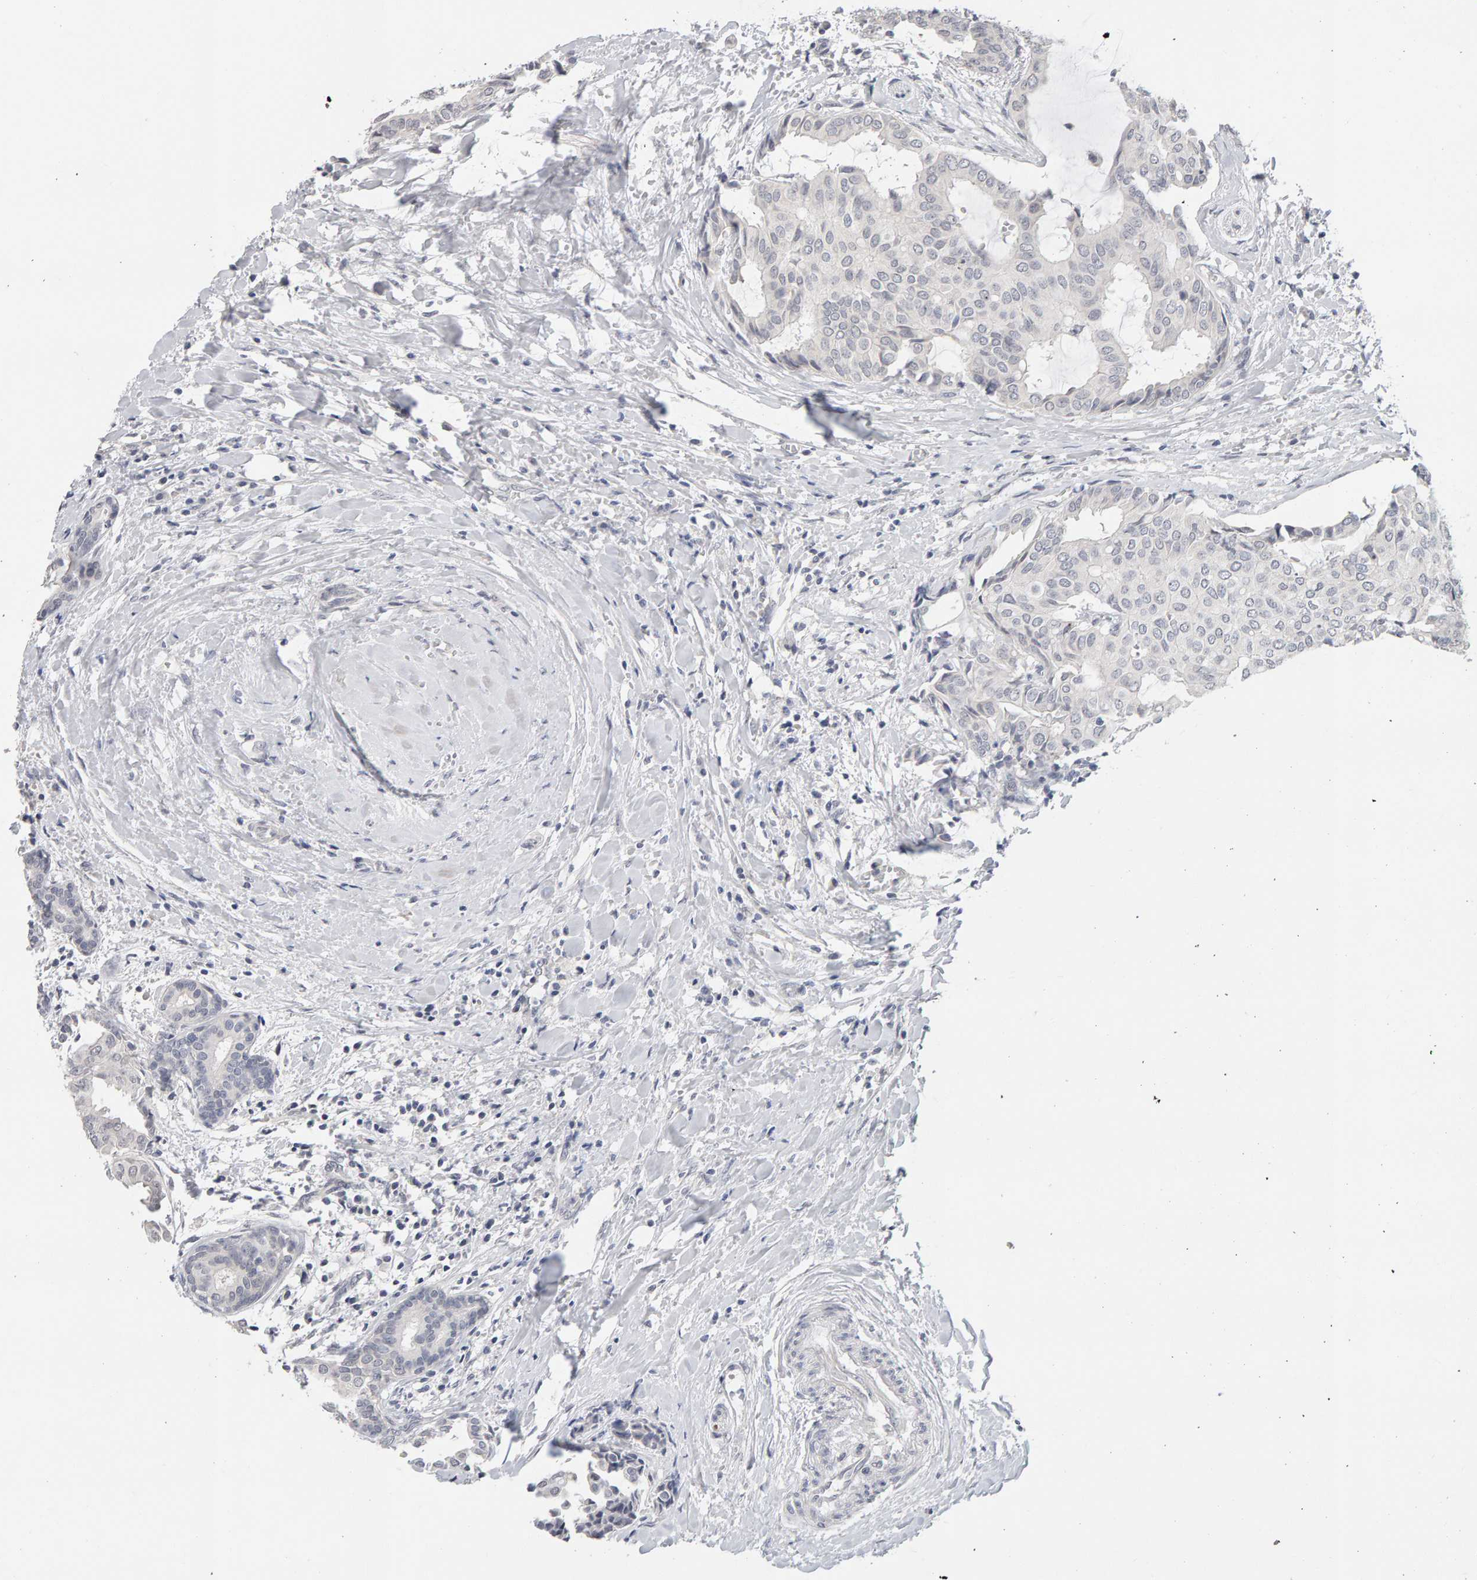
{"staining": {"intensity": "negative", "quantity": "none", "location": "none"}, "tissue": "head and neck cancer", "cell_type": "Tumor cells", "image_type": "cancer", "snomed": [{"axis": "morphology", "description": "Adenocarcinoma, NOS"}, {"axis": "topography", "description": "Salivary gland"}, {"axis": "topography", "description": "Head-Neck"}], "caption": "Tumor cells show no significant positivity in adenocarcinoma (head and neck).", "gene": "HNF4A", "patient": {"sex": "female", "age": 59}}